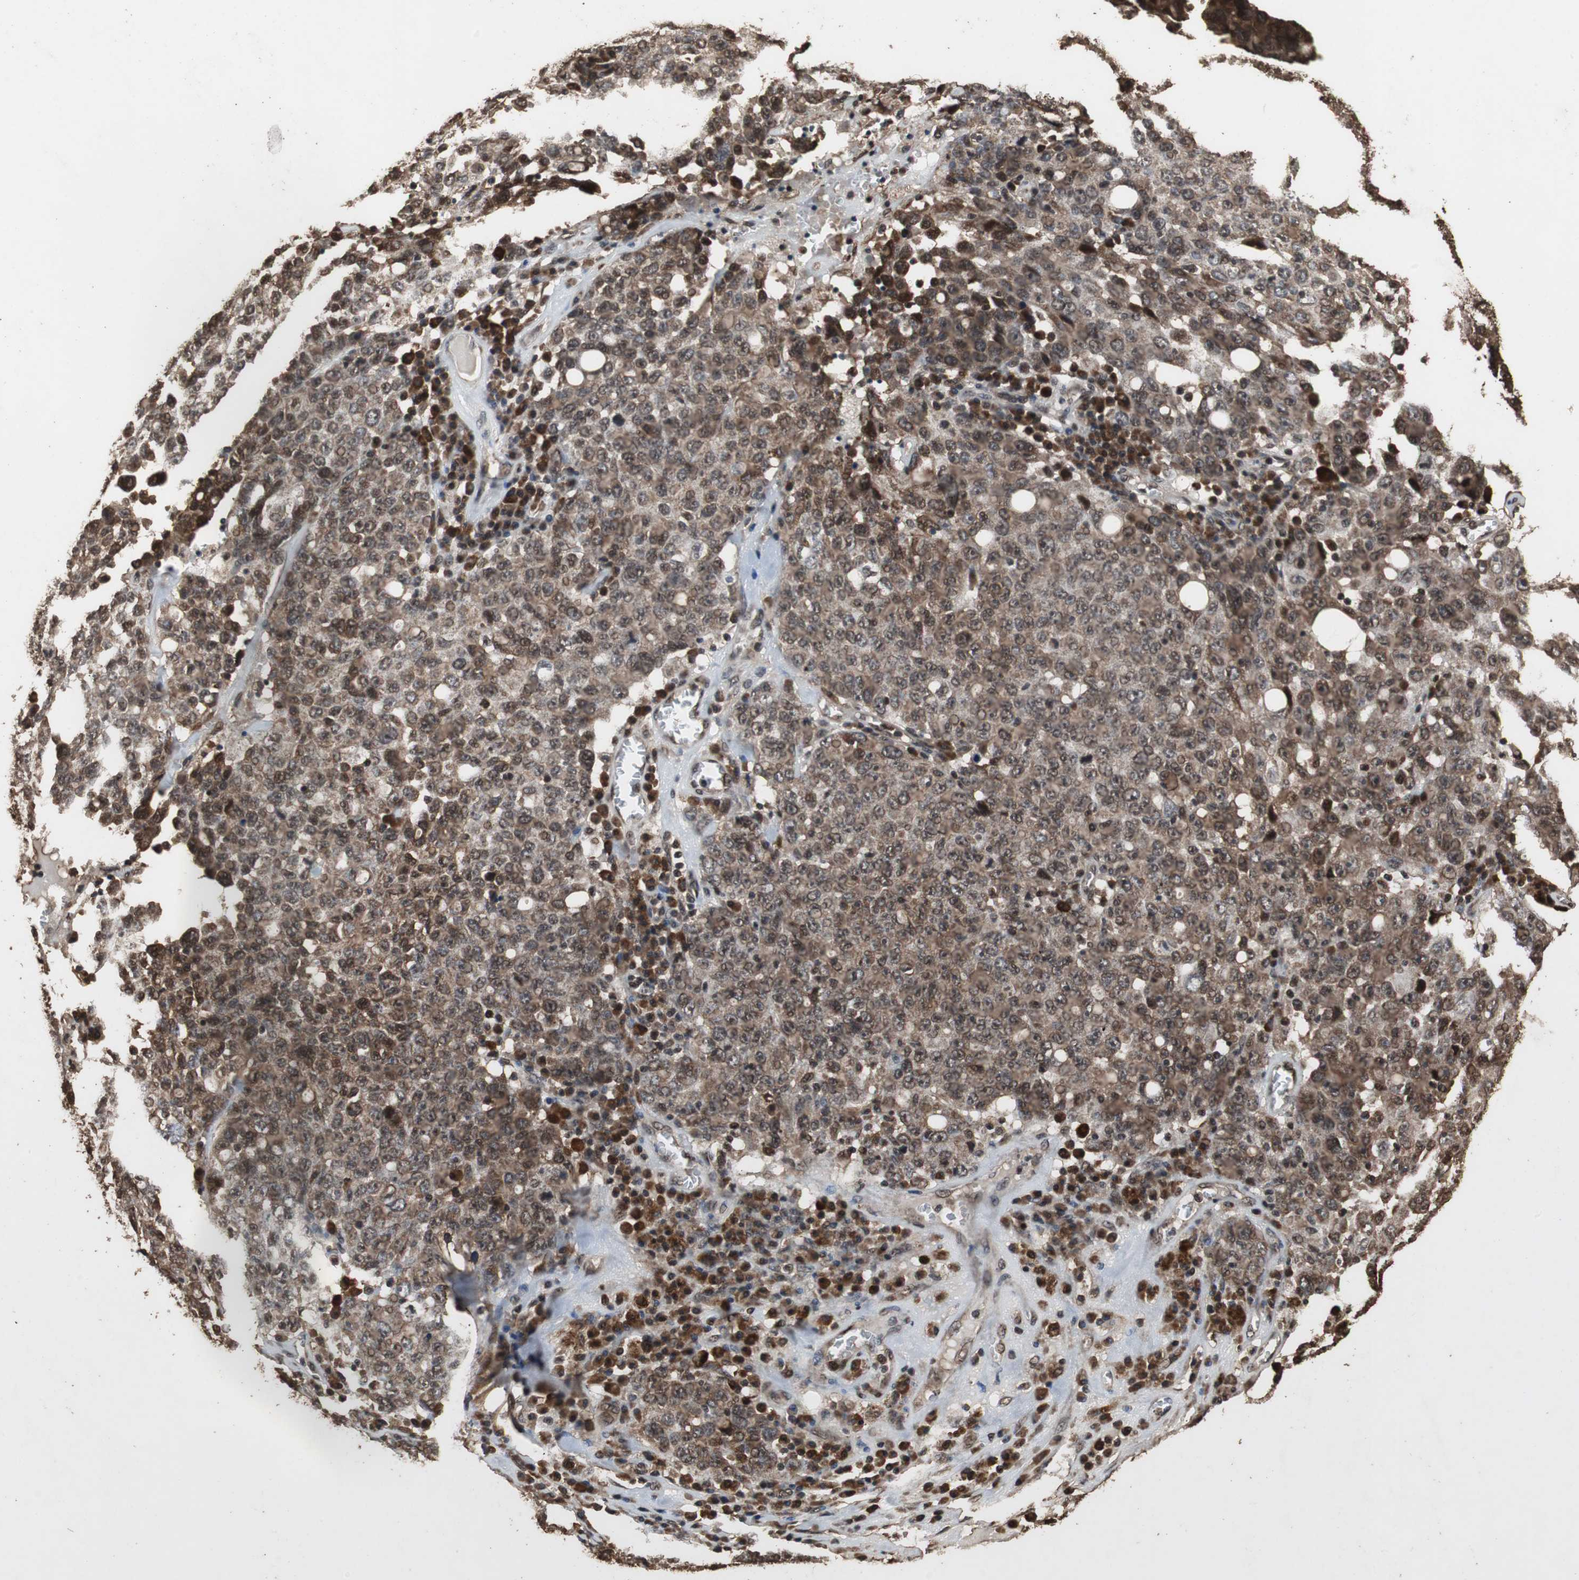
{"staining": {"intensity": "moderate", "quantity": ">75%", "location": "cytoplasmic/membranous,nuclear"}, "tissue": "ovarian cancer", "cell_type": "Tumor cells", "image_type": "cancer", "snomed": [{"axis": "morphology", "description": "Carcinoma, endometroid"}, {"axis": "topography", "description": "Ovary"}], "caption": "Protein positivity by immunohistochemistry exhibits moderate cytoplasmic/membranous and nuclear expression in about >75% of tumor cells in ovarian cancer.", "gene": "ZNF18", "patient": {"sex": "female", "age": 62}}